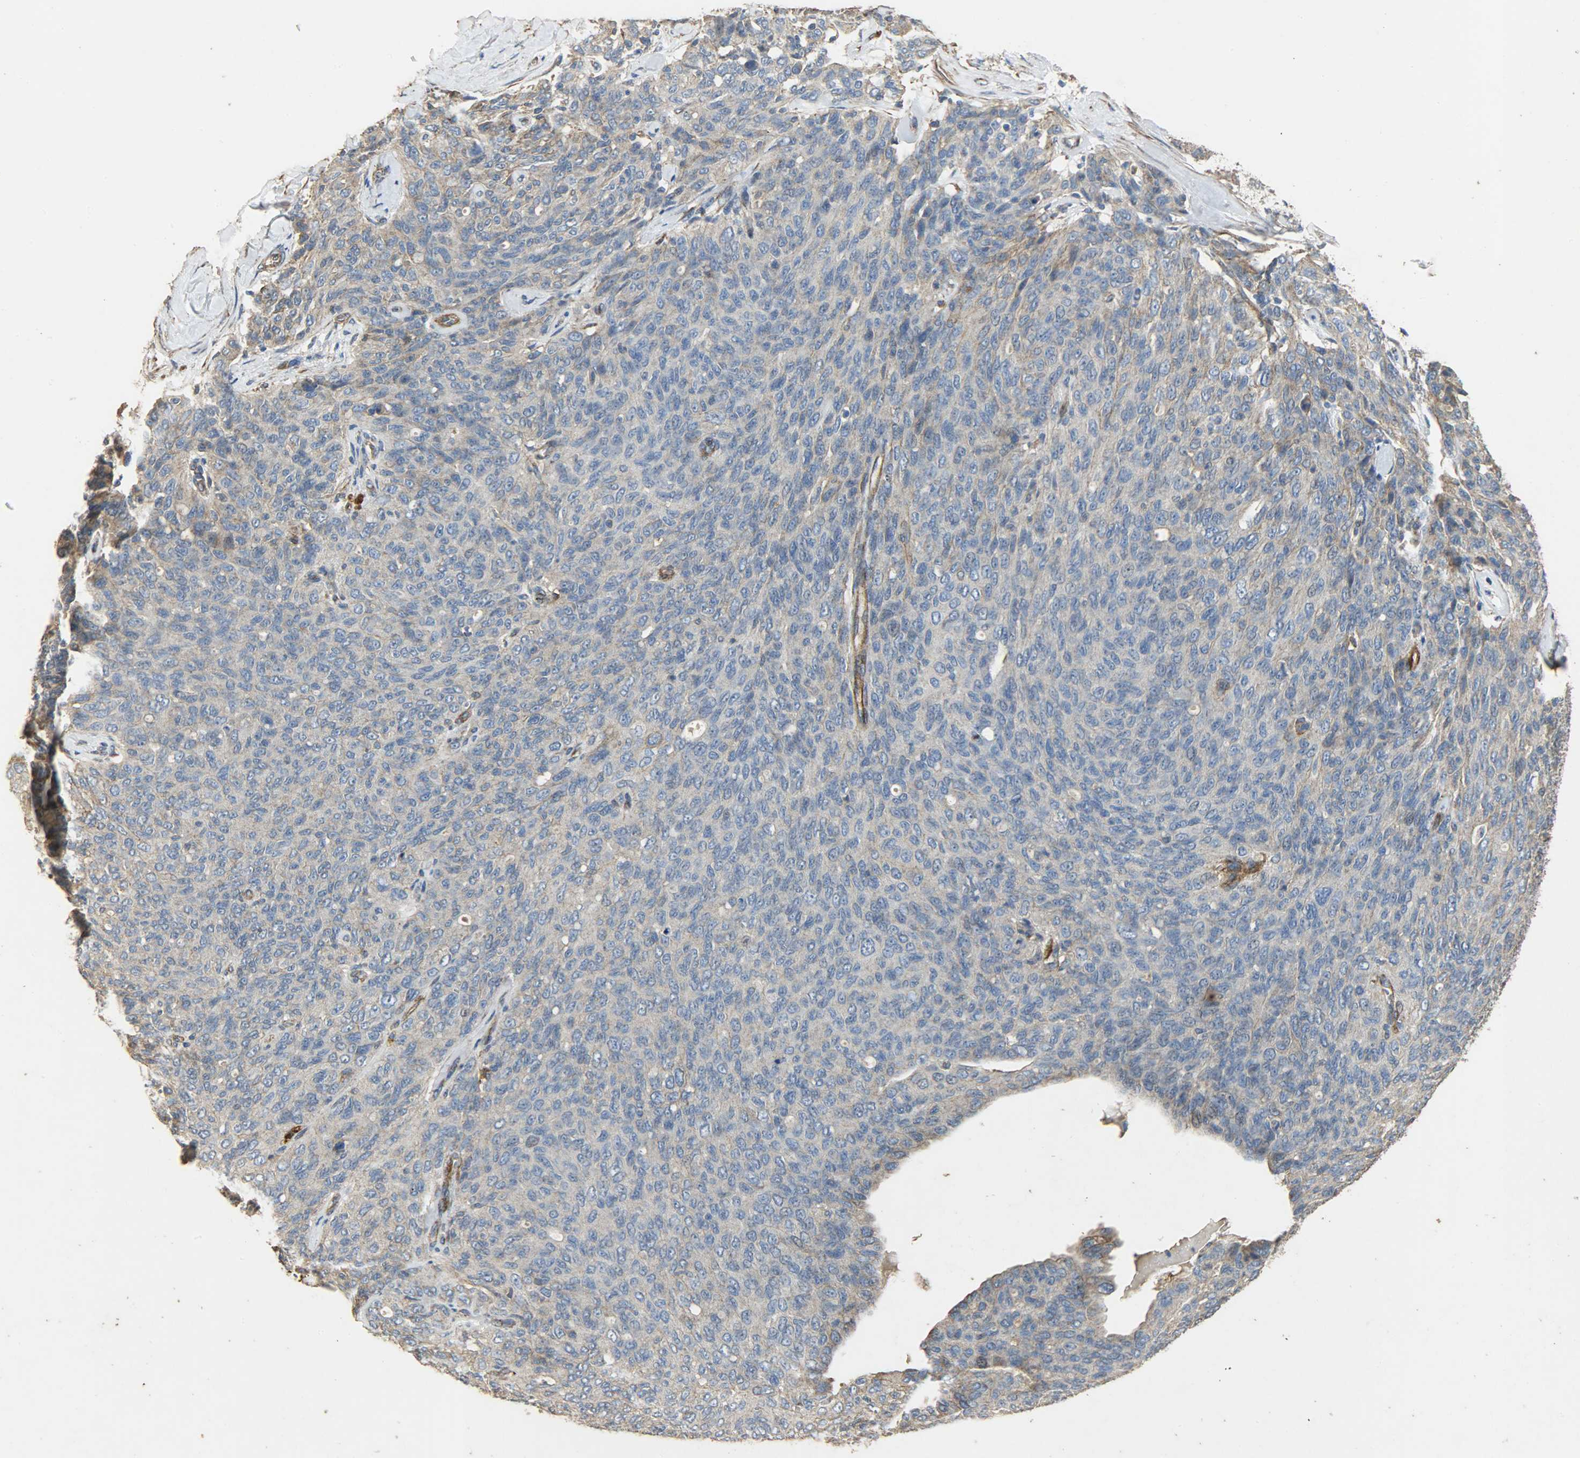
{"staining": {"intensity": "weak", "quantity": "<25%", "location": "cytoplasmic/membranous"}, "tissue": "ovarian cancer", "cell_type": "Tumor cells", "image_type": "cancer", "snomed": [{"axis": "morphology", "description": "Carcinoma, endometroid"}, {"axis": "topography", "description": "Ovary"}], "caption": "The immunohistochemistry (IHC) image has no significant expression in tumor cells of ovarian cancer (endometroid carcinoma) tissue.", "gene": "TPM4", "patient": {"sex": "female", "age": 60}}